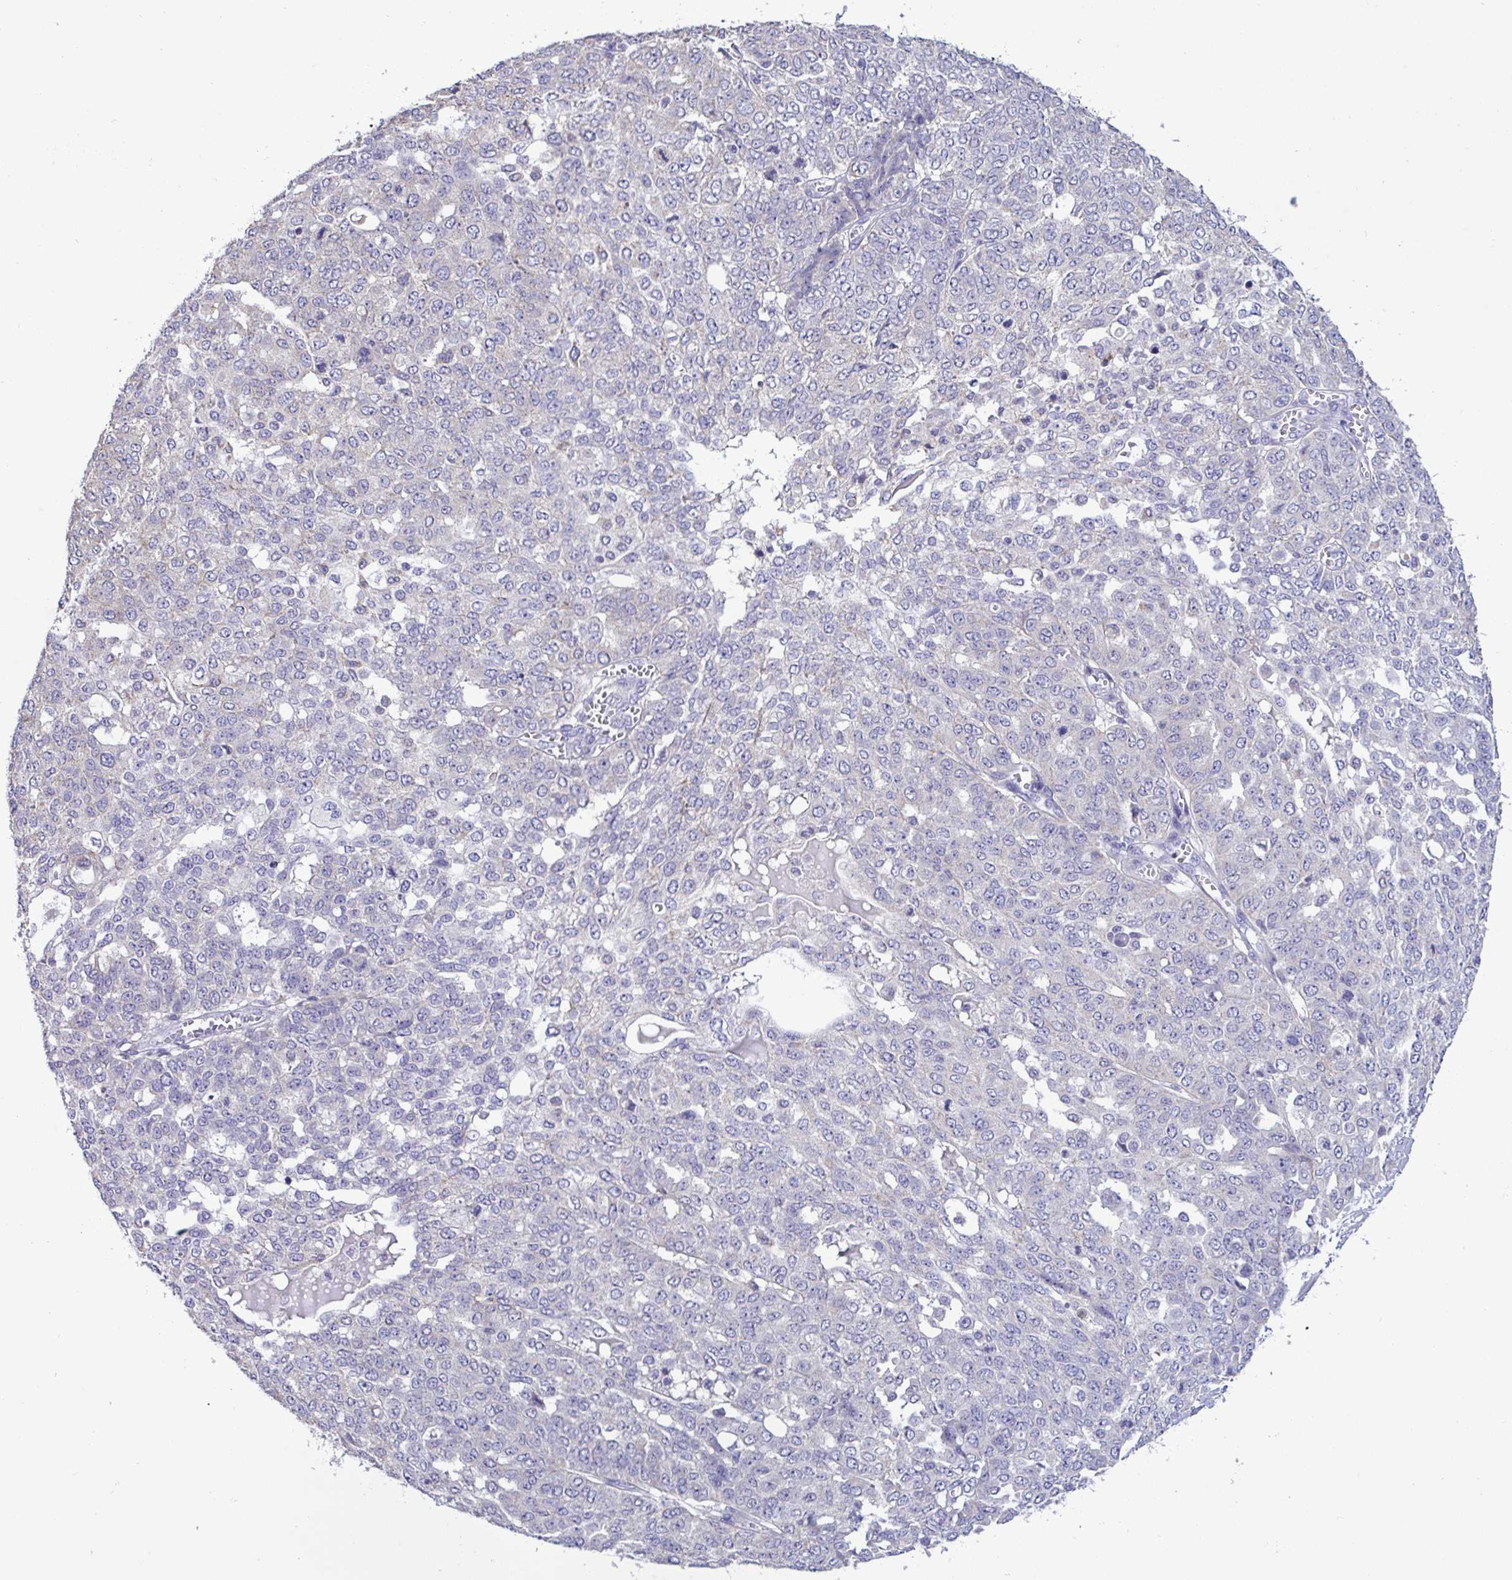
{"staining": {"intensity": "negative", "quantity": "none", "location": "none"}, "tissue": "ovarian cancer", "cell_type": "Tumor cells", "image_type": "cancer", "snomed": [{"axis": "morphology", "description": "Cystadenocarcinoma, serous, NOS"}, {"axis": "topography", "description": "Soft tissue"}, {"axis": "topography", "description": "Ovary"}], "caption": "IHC of ovarian cancer (serous cystadenocarcinoma) exhibits no positivity in tumor cells.", "gene": "ST8SIA2", "patient": {"sex": "female", "age": 57}}